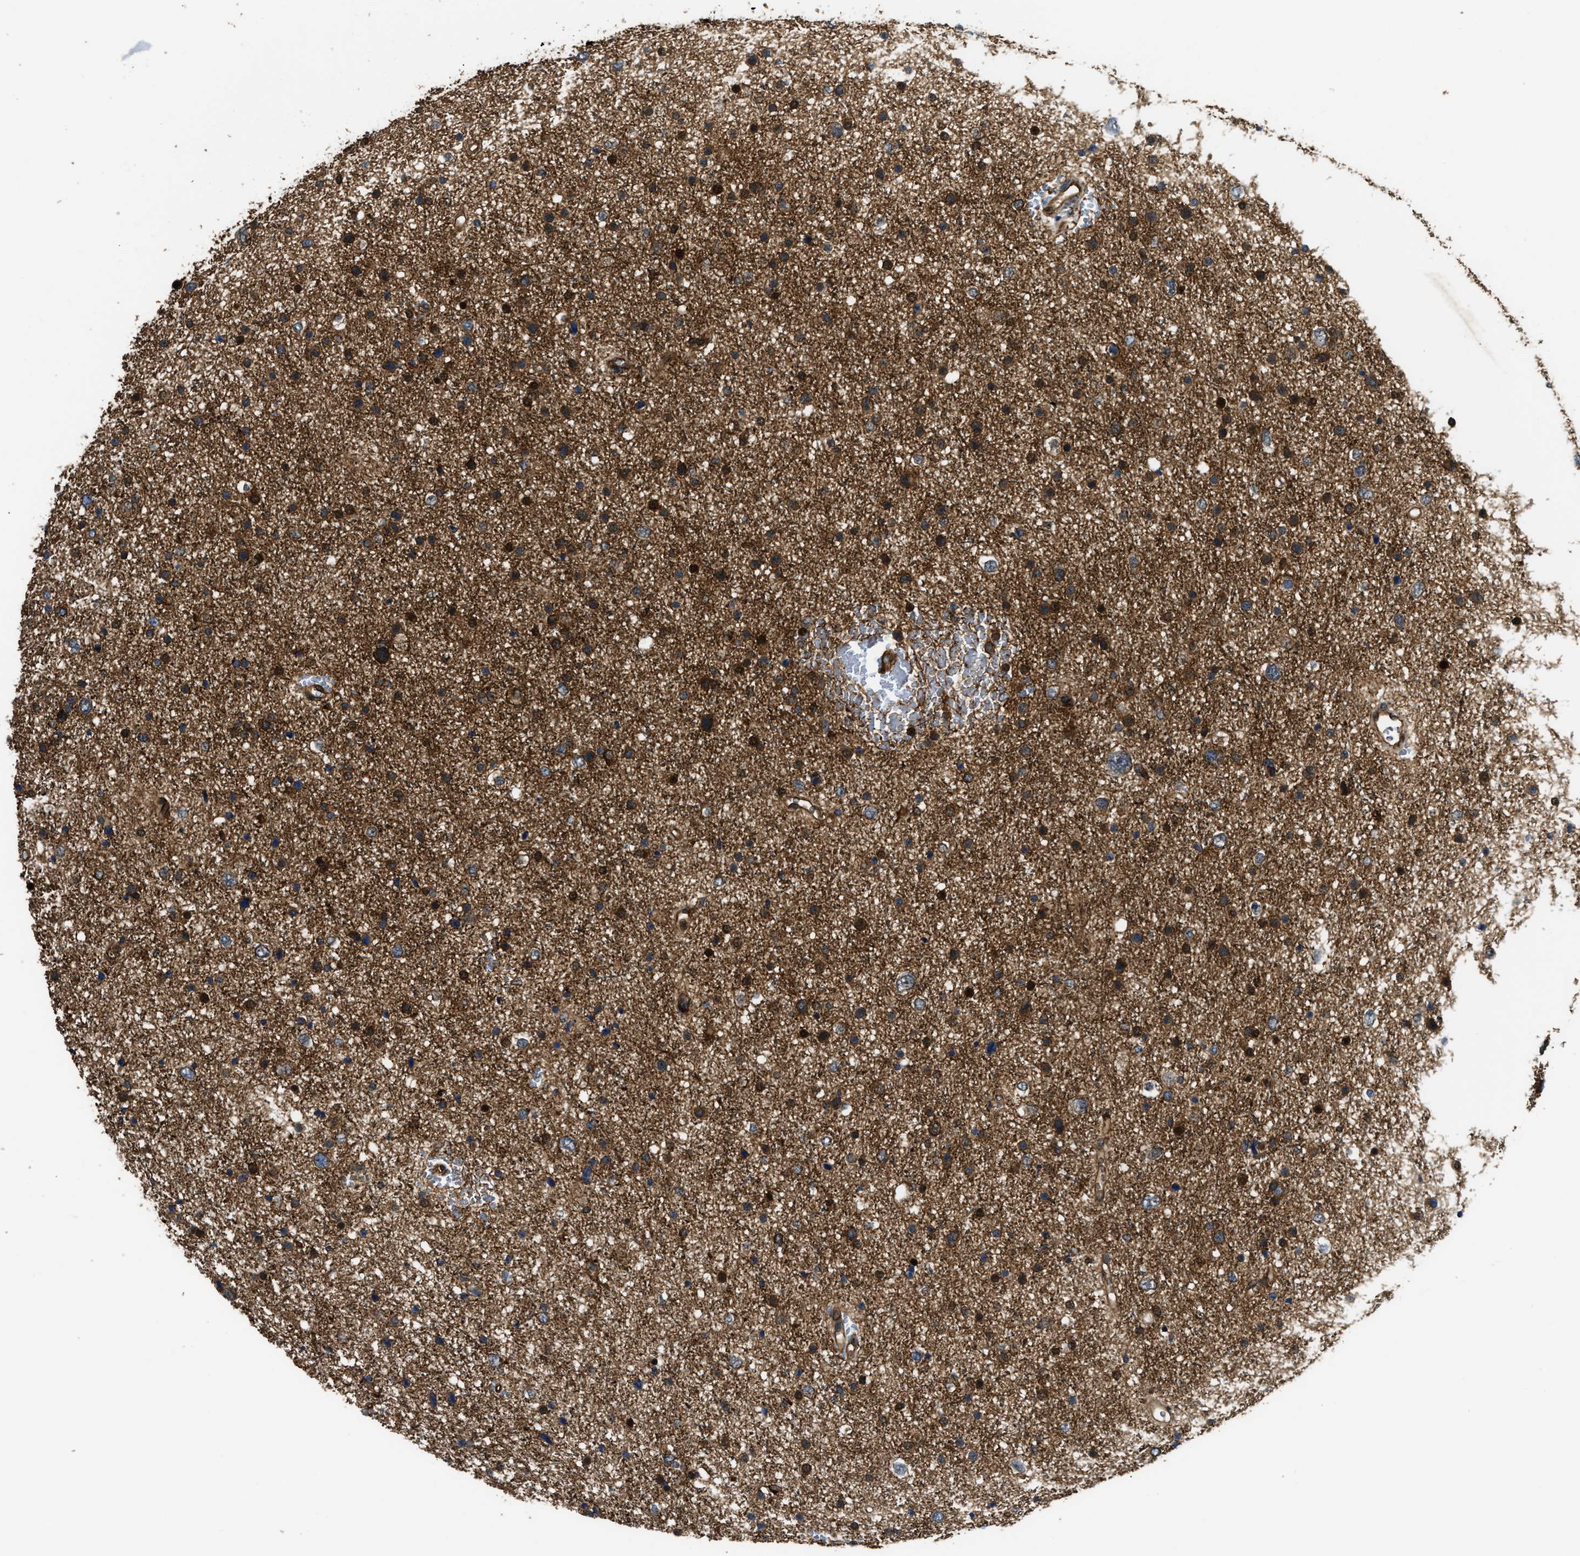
{"staining": {"intensity": "moderate", "quantity": ">75%", "location": "cytoplasmic/membranous"}, "tissue": "glioma", "cell_type": "Tumor cells", "image_type": "cancer", "snomed": [{"axis": "morphology", "description": "Glioma, malignant, Low grade"}, {"axis": "topography", "description": "Brain"}], "caption": "Human malignant glioma (low-grade) stained with a protein marker displays moderate staining in tumor cells.", "gene": "COPS2", "patient": {"sex": "female", "age": 37}}